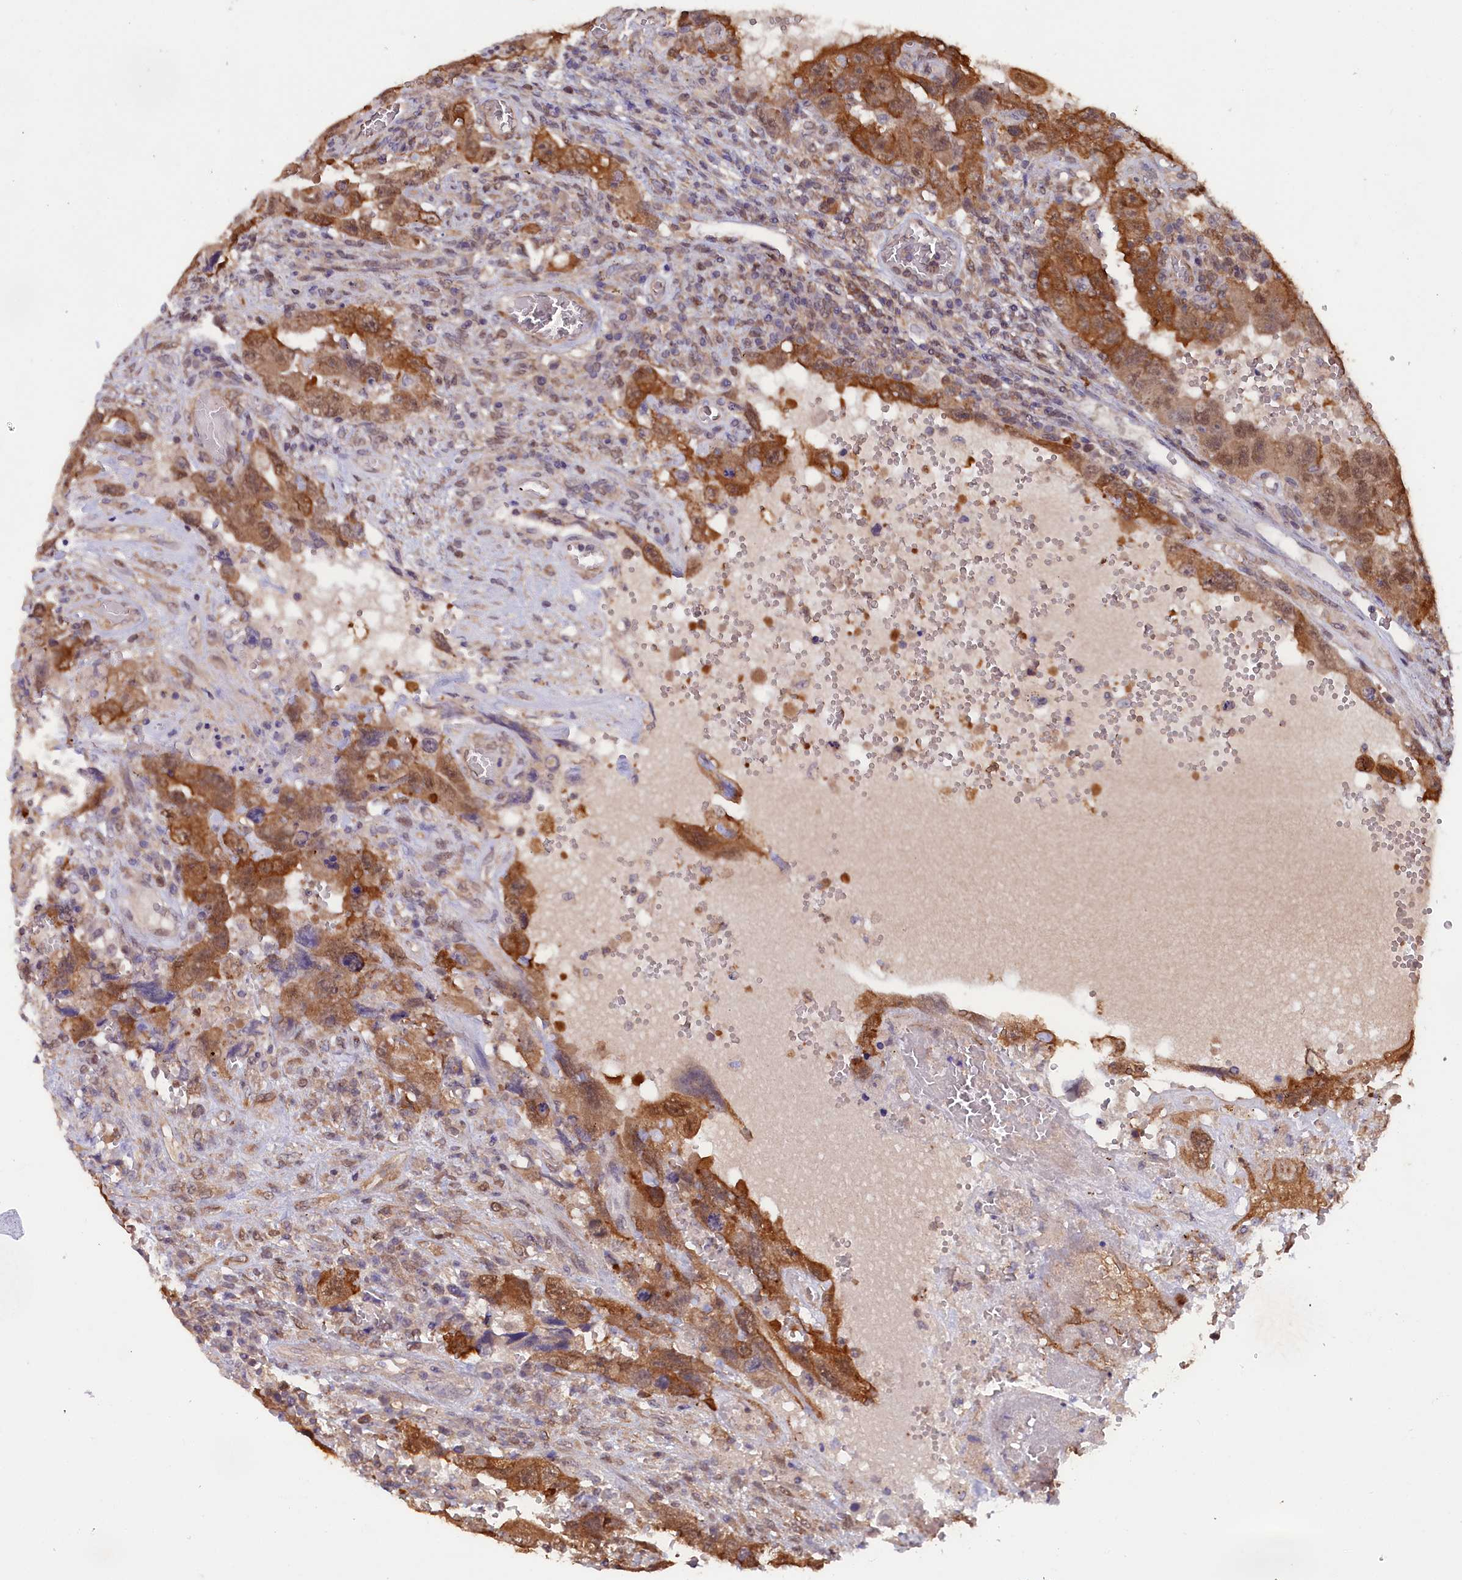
{"staining": {"intensity": "moderate", "quantity": ">75%", "location": "cytoplasmic/membranous,nuclear"}, "tissue": "testis cancer", "cell_type": "Tumor cells", "image_type": "cancer", "snomed": [{"axis": "morphology", "description": "Carcinoma, Embryonal, NOS"}, {"axis": "topography", "description": "Testis"}], "caption": "High-power microscopy captured an immunohistochemistry (IHC) histopathology image of embryonal carcinoma (testis), revealing moderate cytoplasmic/membranous and nuclear positivity in about >75% of tumor cells.", "gene": "JPT2", "patient": {"sex": "male", "age": 26}}